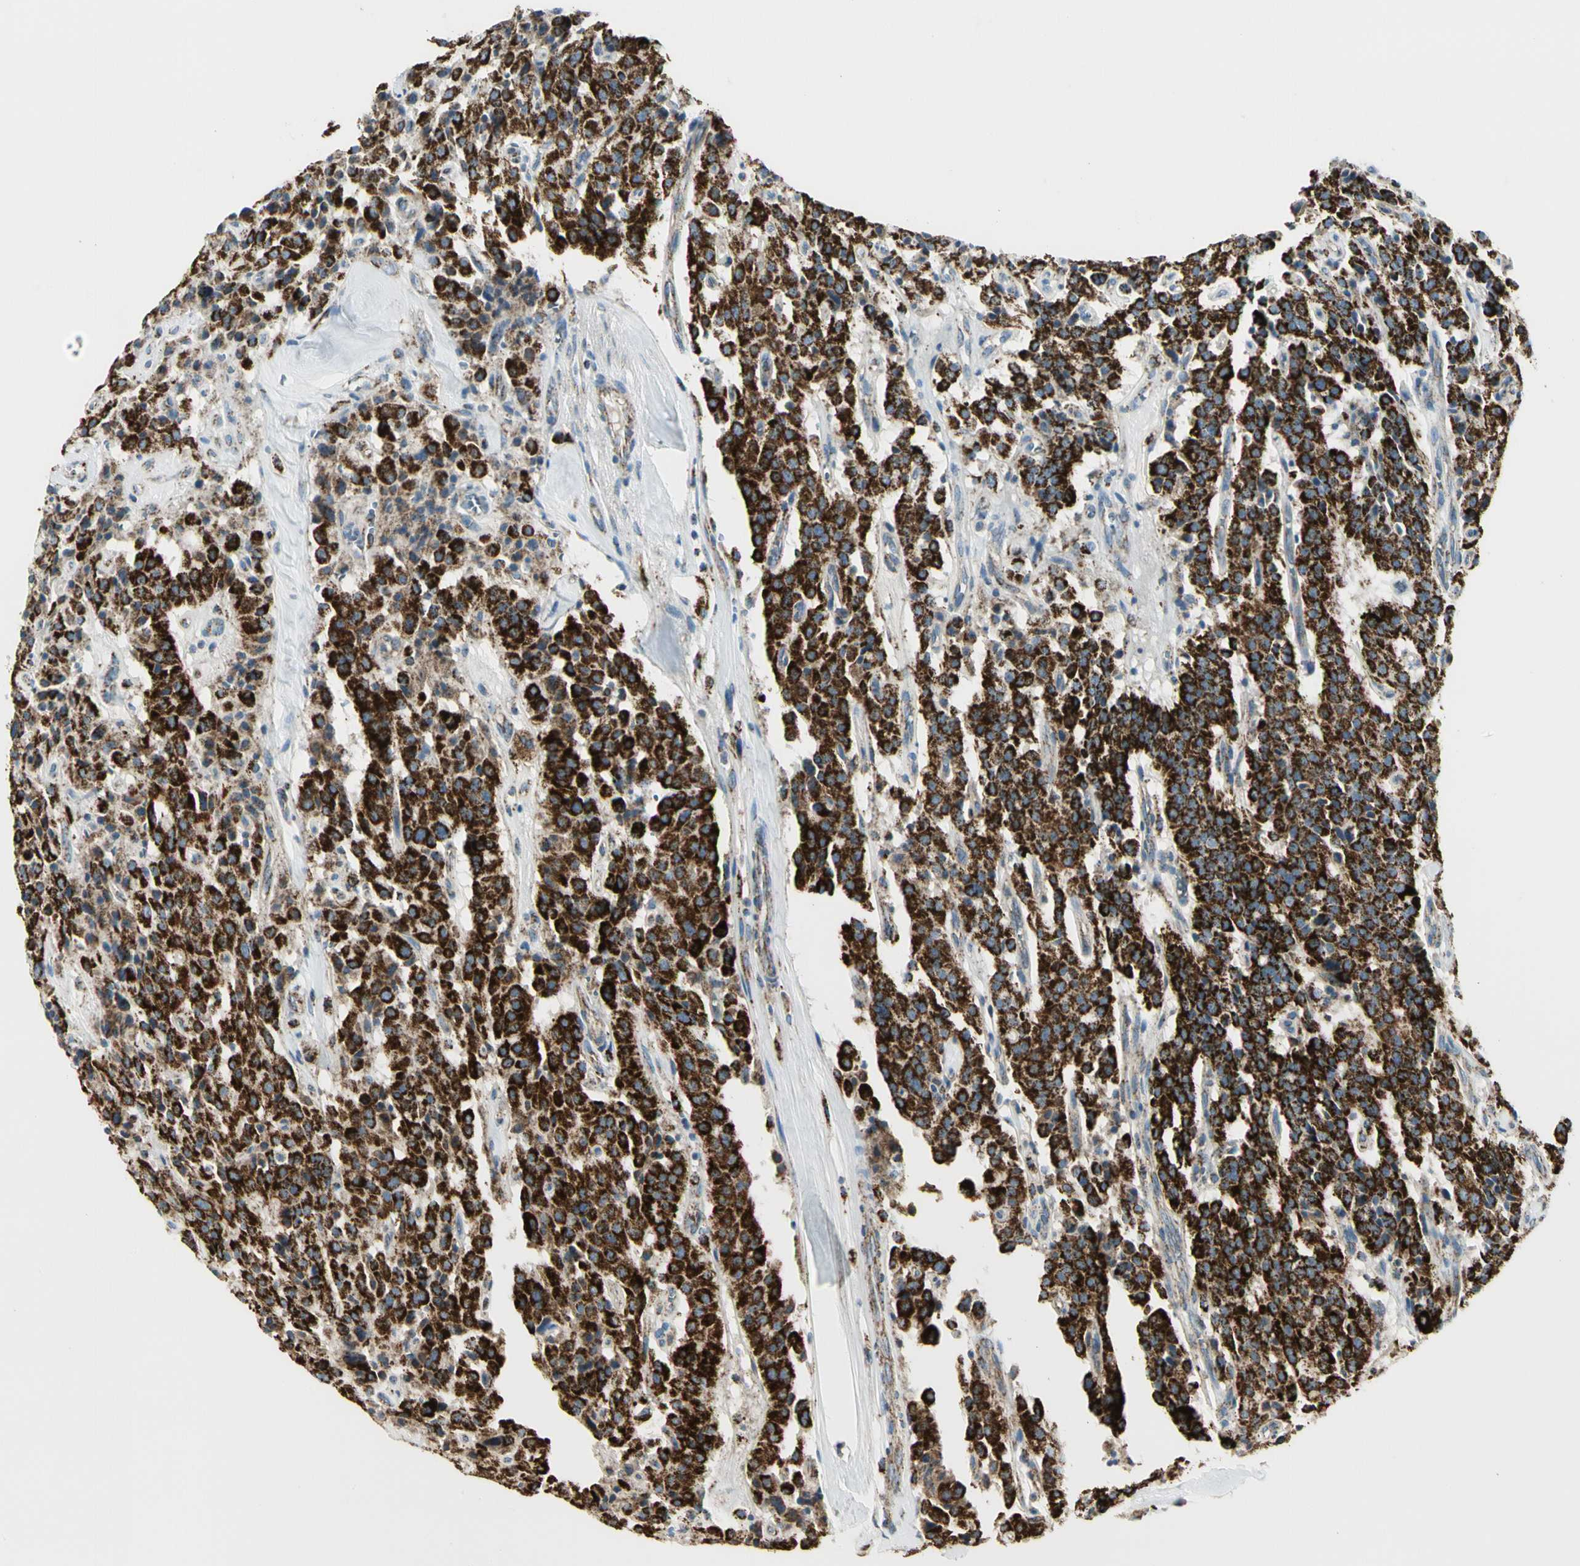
{"staining": {"intensity": "strong", "quantity": ">75%", "location": "cytoplasmic/membranous"}, "tissue": "carcinoid", "cell_type": "Tumor cells", "image_type": "cancer", "snomed": [{"axis": "morphology", "description": "Carcinoid, malignant, NOS"}, {"axis": "topography", "description": "Lung"}], "caption": "Protein analysis of carcinoid tissue exhibits strong cytoplasmic/membranous positivity in approximately >75% of tumor cells.", "gene": "ME2", "patient": {"sex": "male", "age": 30}}